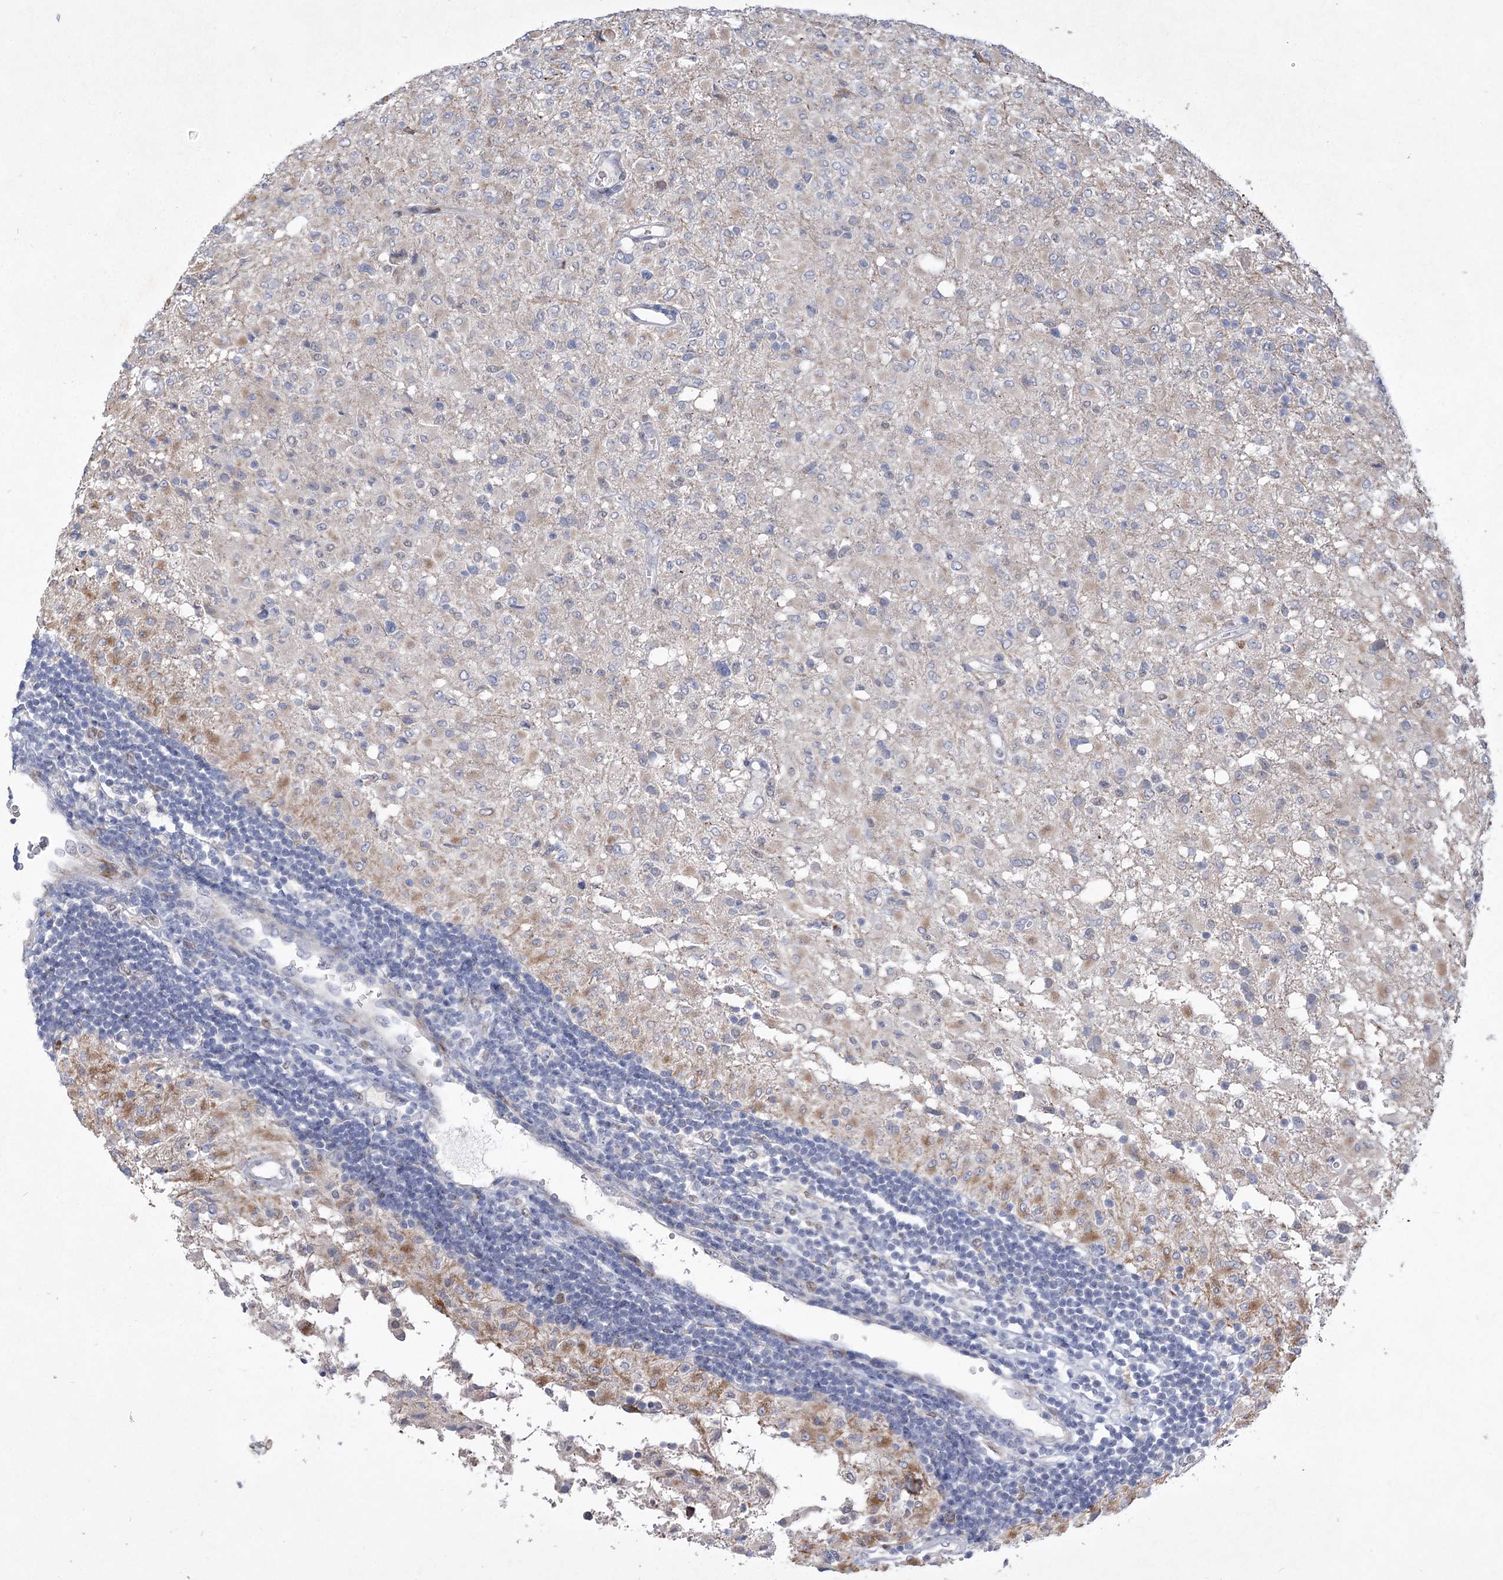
{"staining": {"intensity": "negative", "quantity": "none", "location": "none"}, "tissue": "glioma", "cell_type": "Tumor cells", "image_type": "cancer", "snomed": [{"axis": "morphology", "description": "Glioma, malignant, High grade"}, {"axis": "topography", "description": "Brain"}], "caption": "Malignant glioma (high-grade) was stained to show a protein in brown. There is no significant expression in tumor cells.", "gene": "GCNT4", "patient": {"sex": "female", "age": 57}}